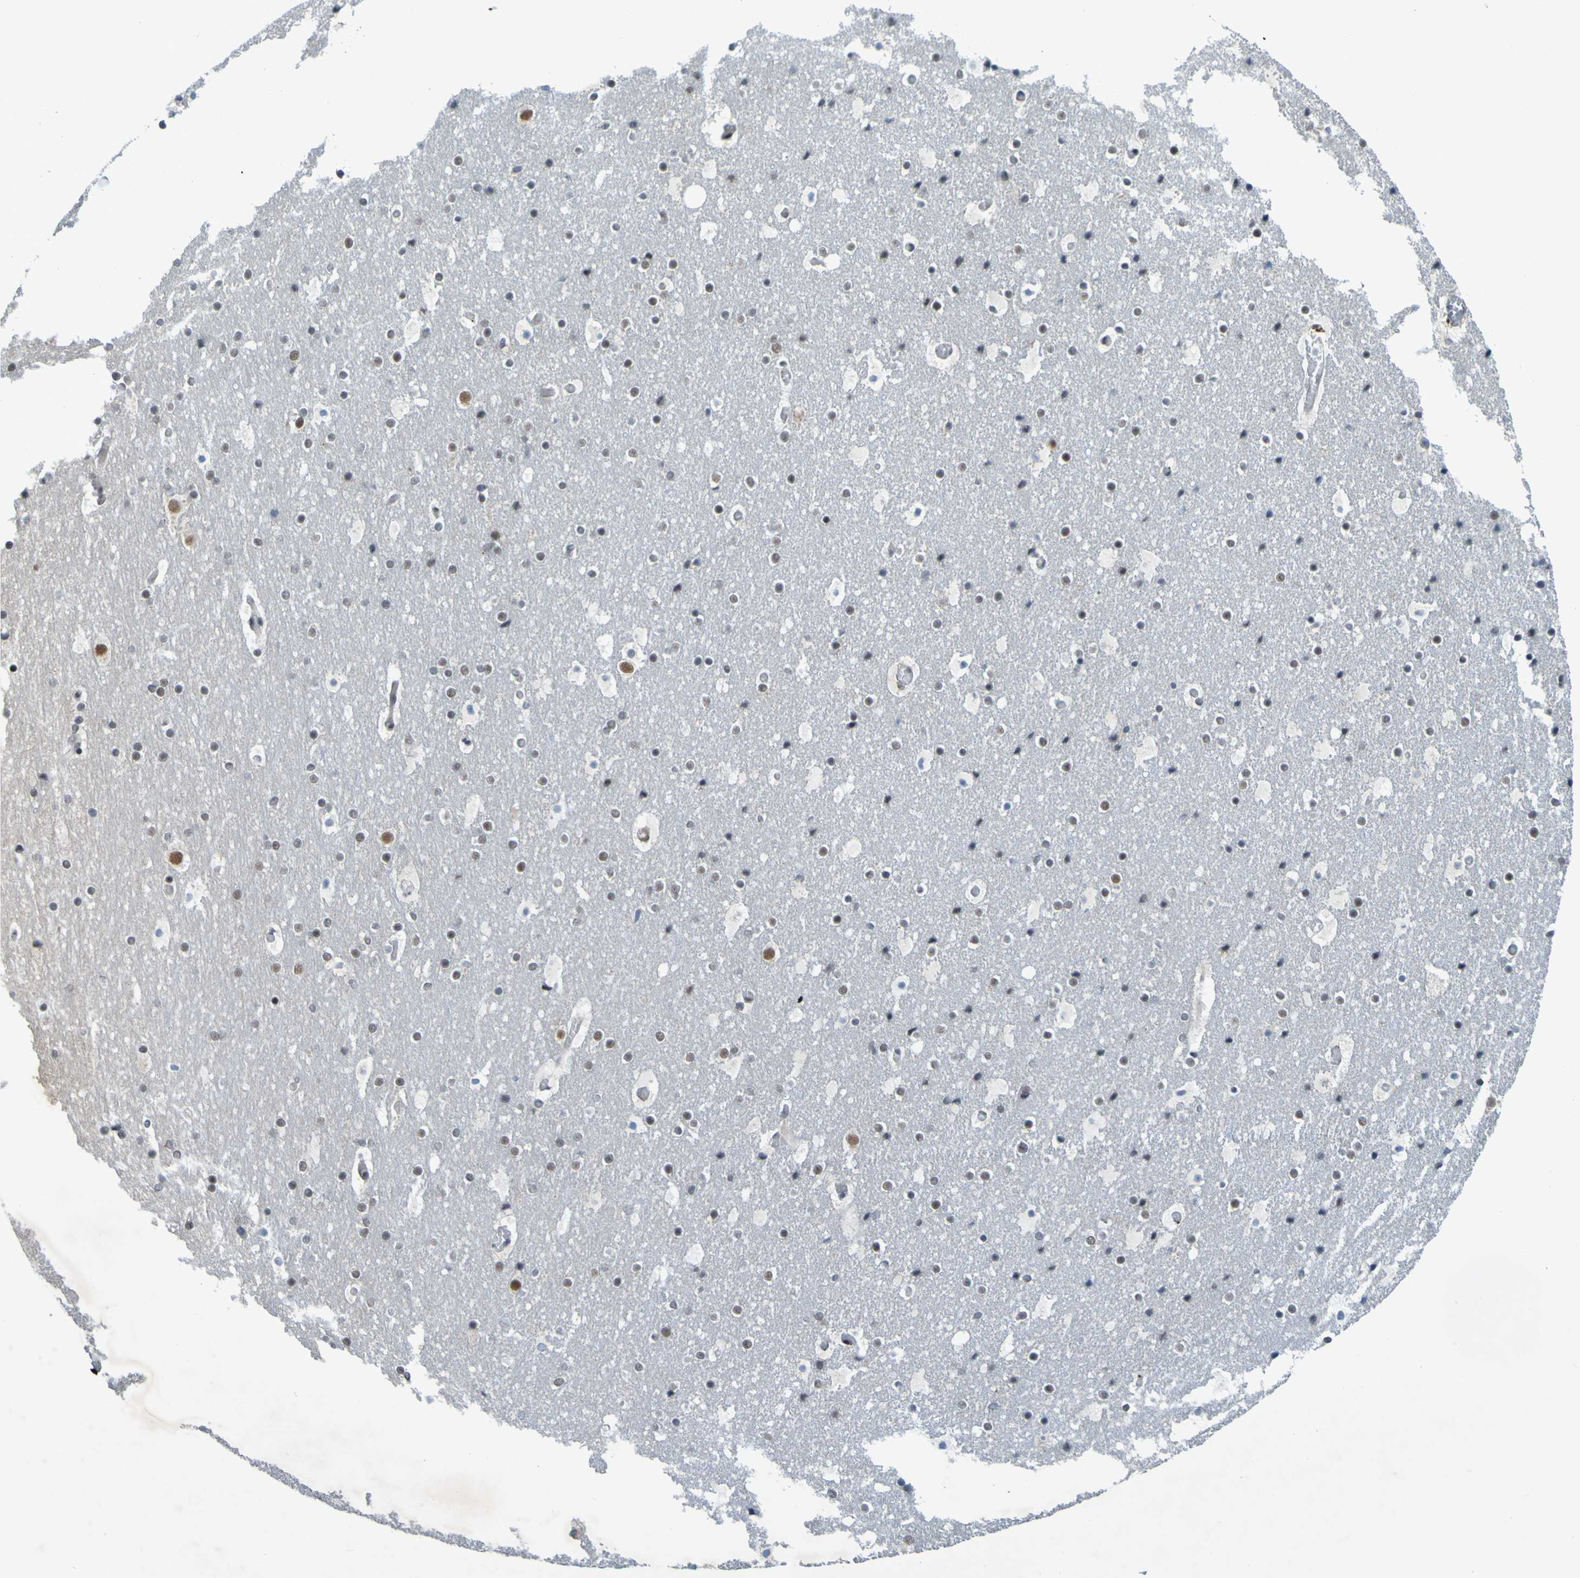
{"staining": {"intensity": "moderate", "quantity": "<25%", "location": "cytoplasmic/membranous"}, "tissue": "cerebral cortex", "cell_type": "Endothelial cells", "image_type": "normal", "snomed": [{"axis": "morphology", "description": "Normal tissue, NOS"}, {"axis": "topography", "description": "Cerebral cortex"}], "caption": "Immunohistochemical staining of unremarkable cerebral cortex exhibits low levels of moderate cytoplasmic/membranous staining in about <25% of endothelial cells.", "gene": "MCPH1", "patient": {"sex": "male", "age": 57}}